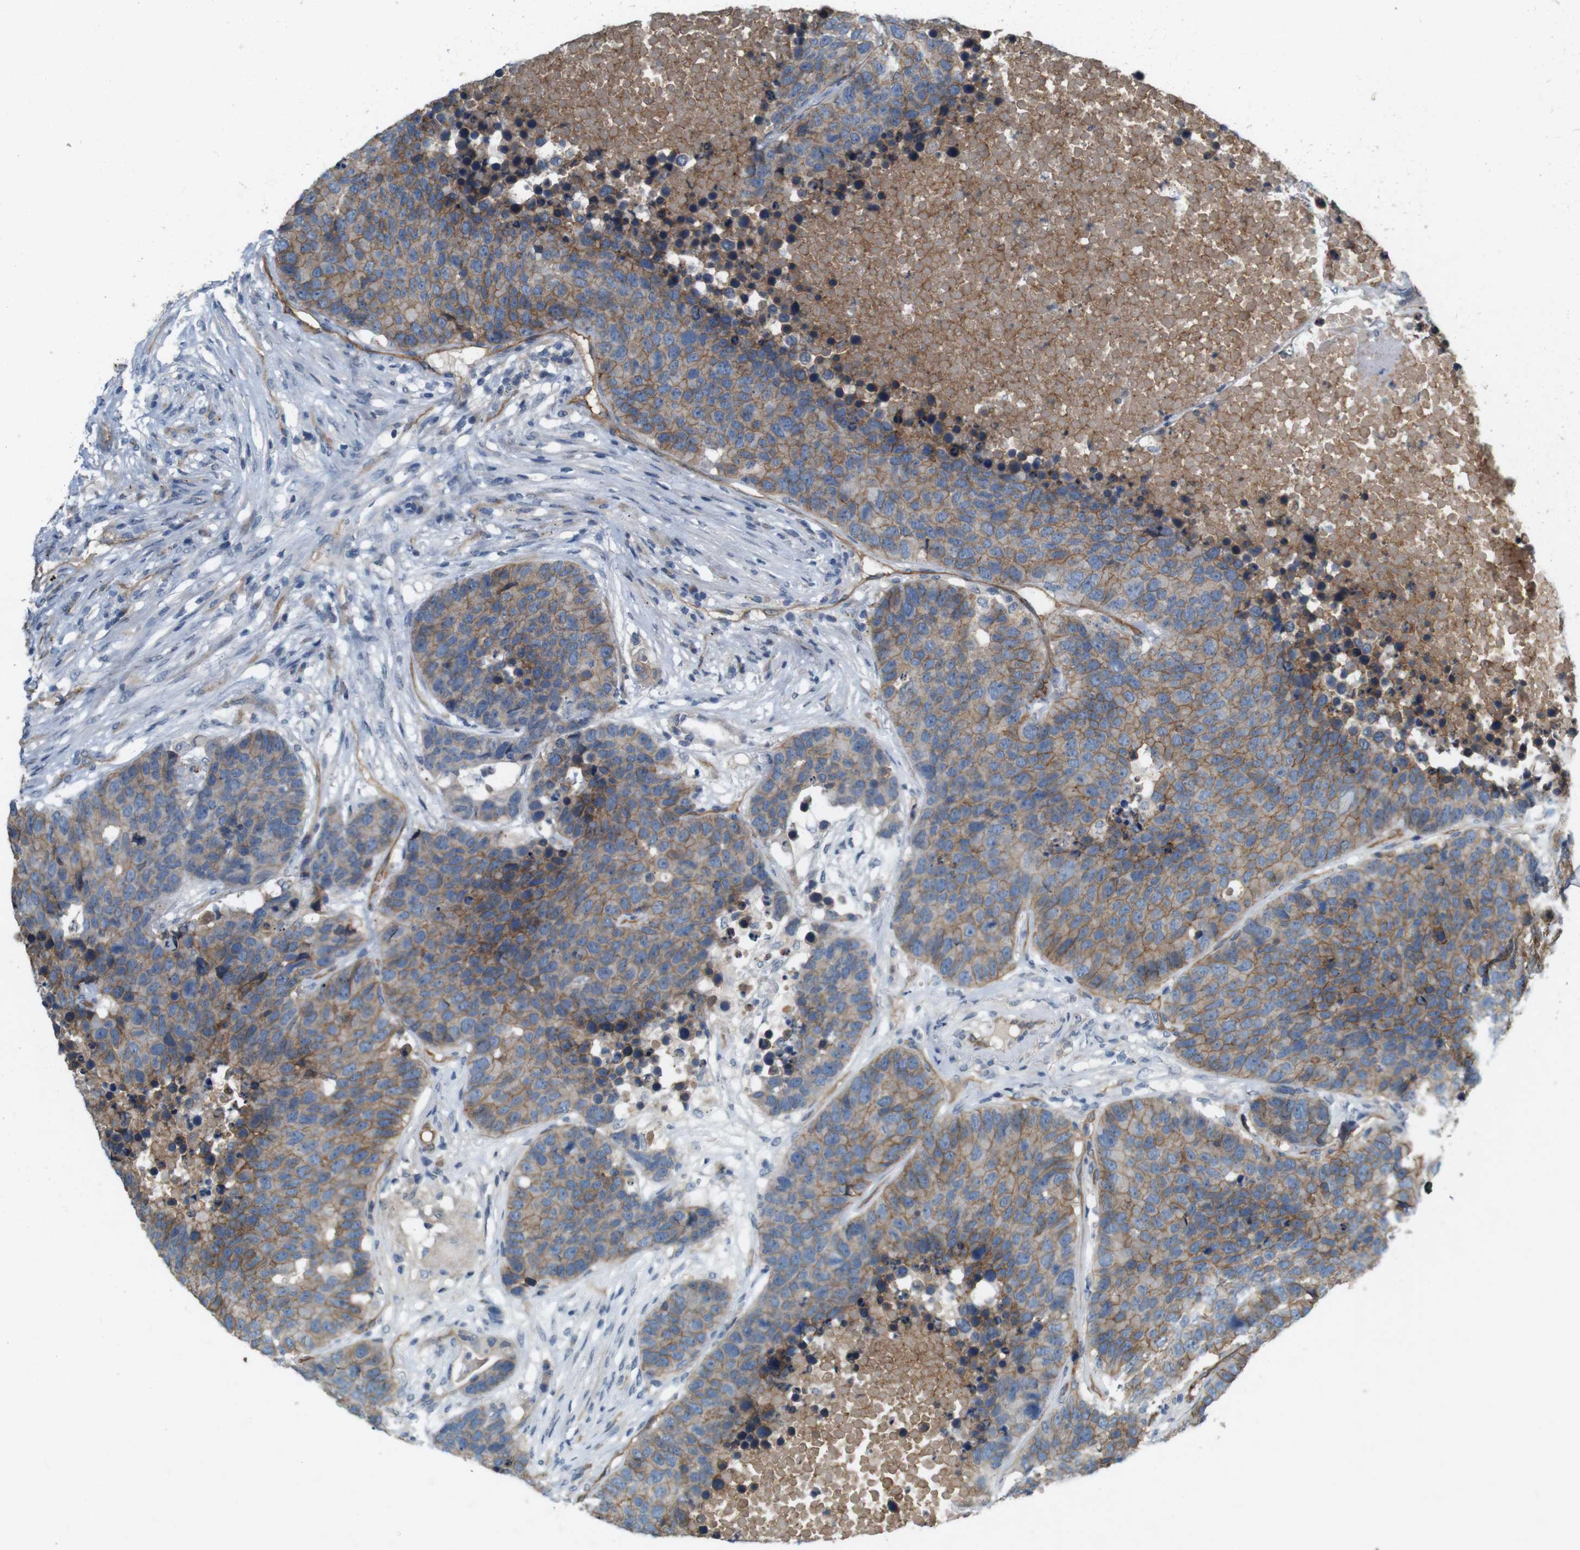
{"staining": {"intensity": "moderate", "quantity": ">75%", "location": "cytoplasmic/membranous"}, "tissue": "carcinoid", "cell_type": "Tumor cells", "image_type": "cancer", "snomed": [{"axis": "morphology", "description": "Carcinoid, malignant, NOS"}, {"axis": "topography", "description": "Lung"}], "caption": "Human carcinoid stained with a brown dye demonstrates moderate cytoplasmic/membranous positive staining in about >75% of tumor cells.", "gene": "PVR", "patient": {"sex": "male", "age": 60}}